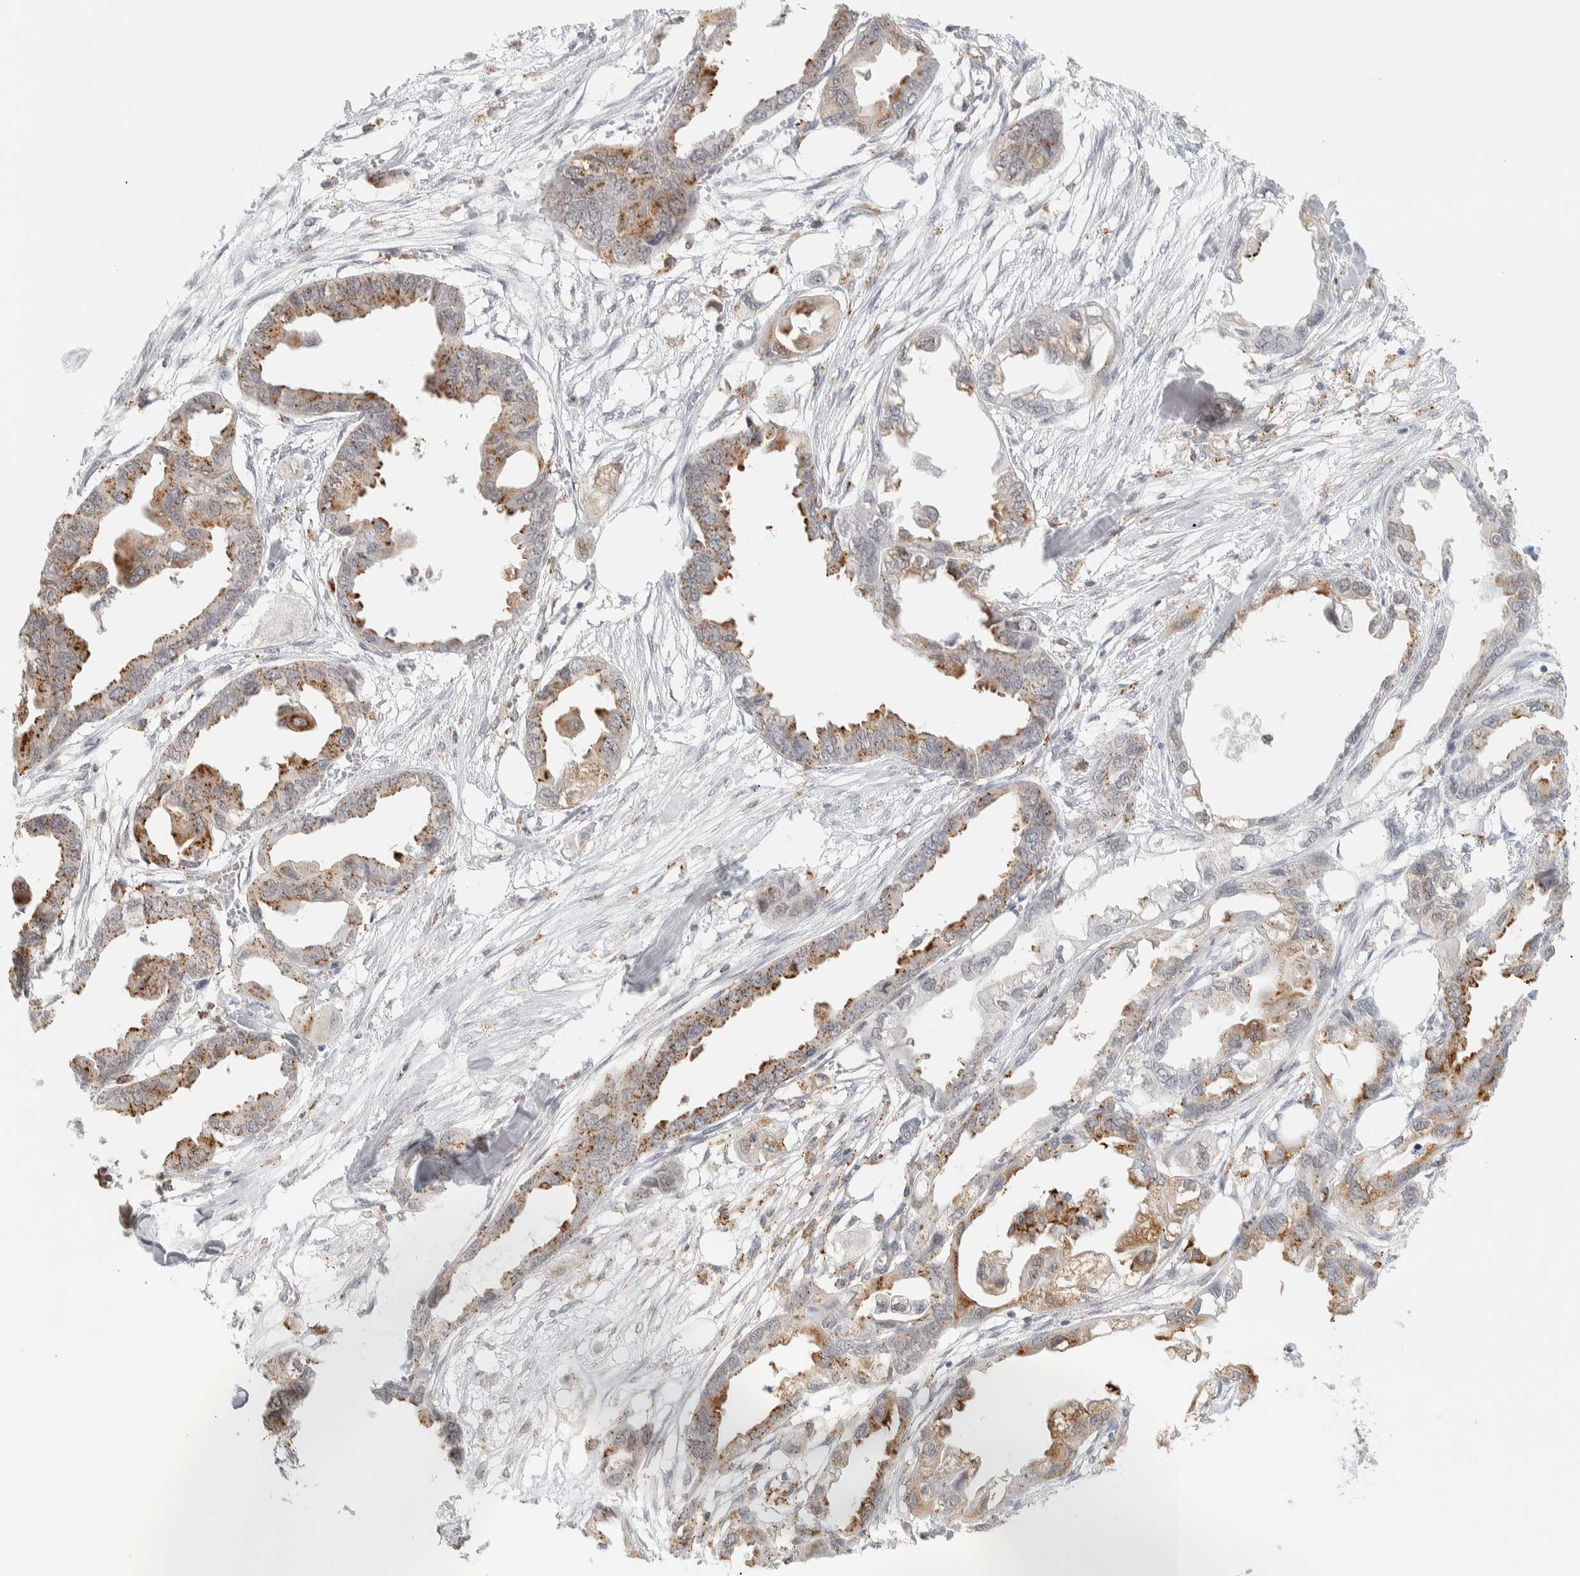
{"staining": {"intensity": "moderate", "quantity": ">75%", "location": "cytoplasmic/membranous"}, "tissue": "endometrial cancer", "cell_type": "Tumor cells", "image_type": "cancer", "snomed": [{"axis": "morphology", "description": "Adenocarcinoma, NOS"}, {"axis": "morphology", "description": "Adenocarcinoma, metastatic, NOS"}, {"axis": "topography", "description": "Adipose tissue"}, {"axis": "topography", "description": "Endometrium"}], "caption": "This micrograph shows immunohistochemistry (IHC) staining of human endometrial cancer (metastatic adenocarcinoma), with medium moderate cytoplasmic/membranous staining in about >75% of tumor cells.", "gene": "CDH17", "patient": {"sex": "female", "age": 67}}